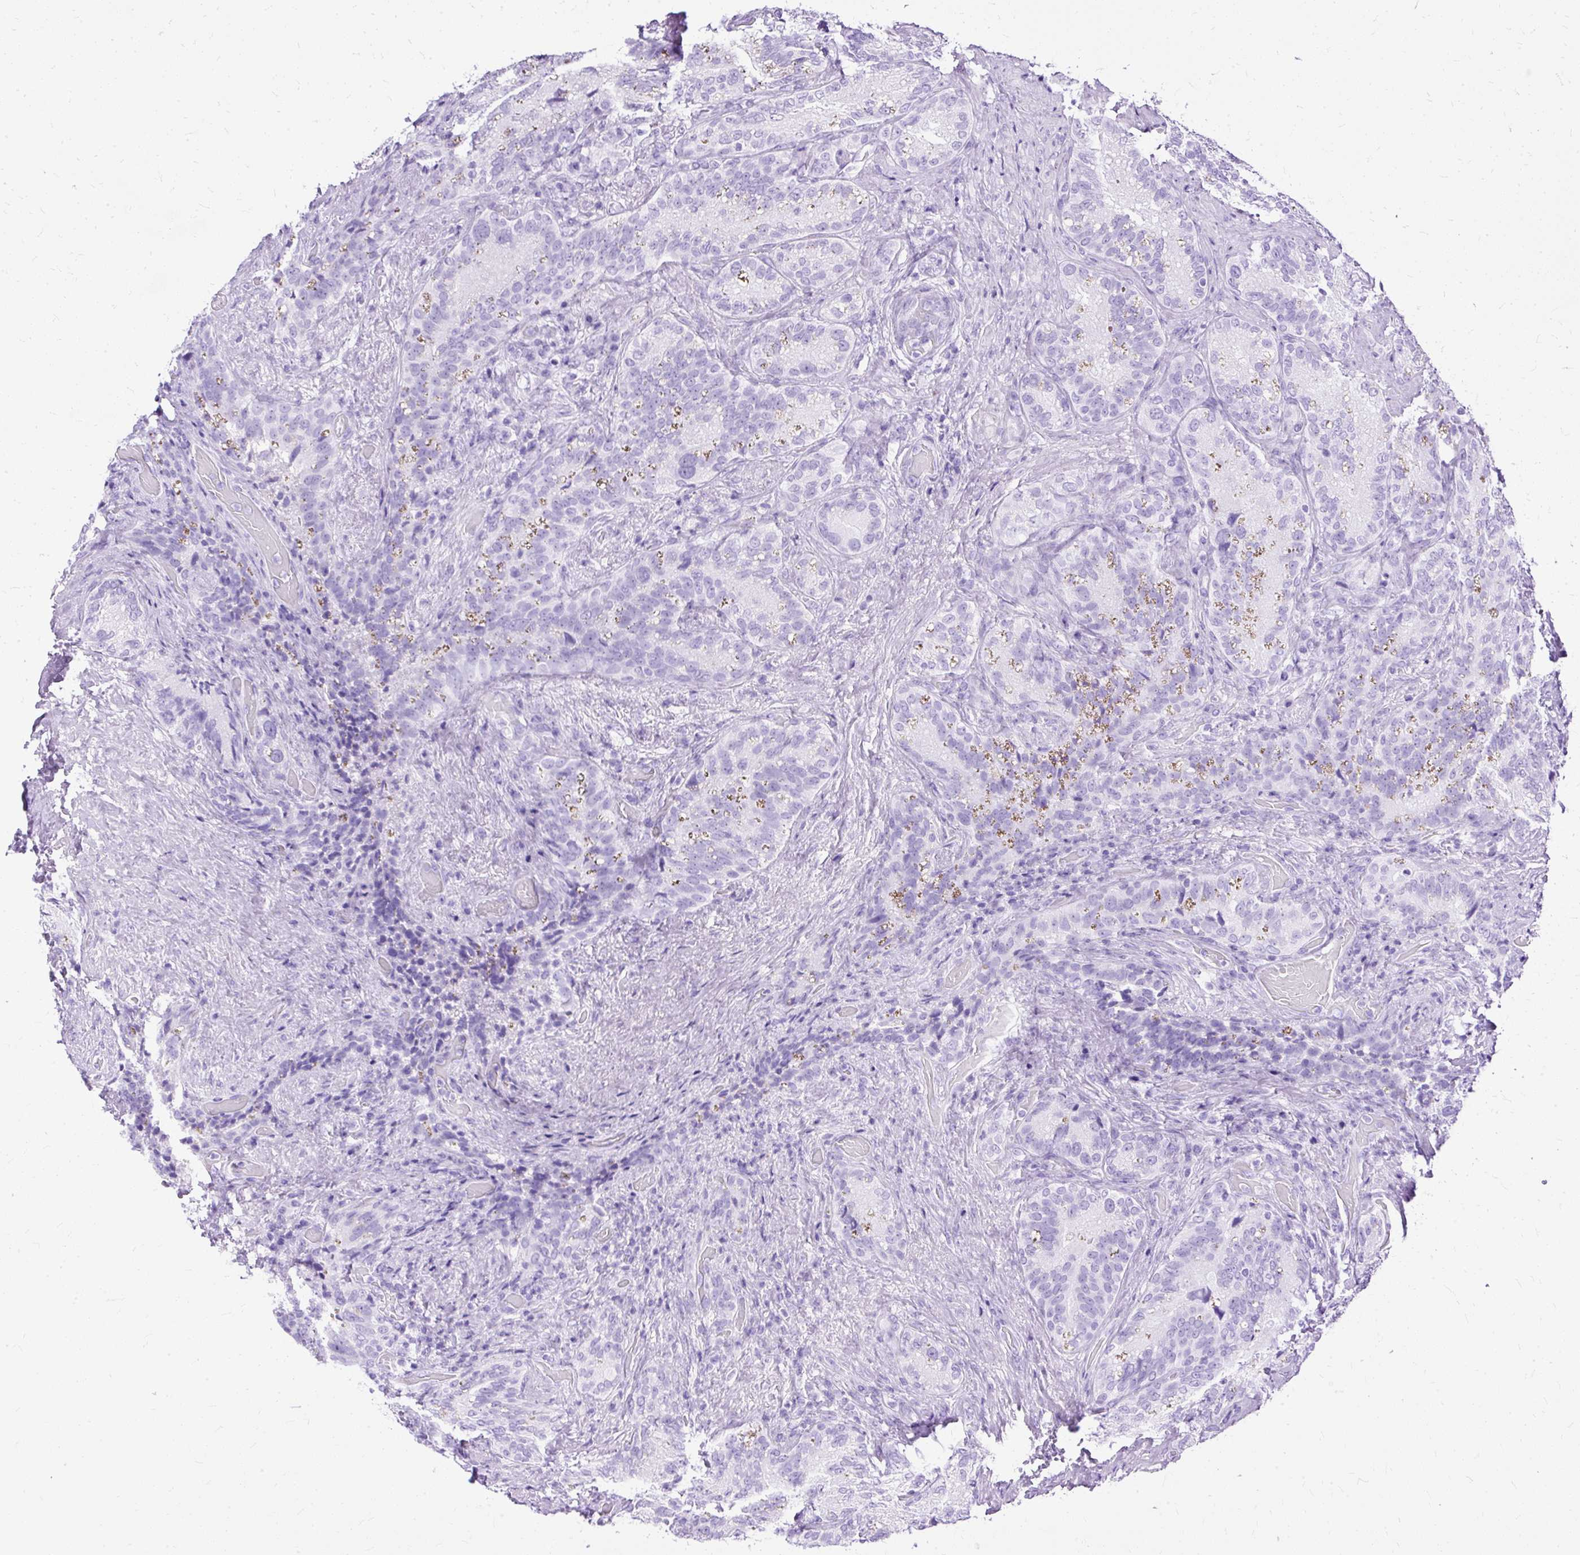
{"staining": {"intensity": "negative", "quantity": "none", "location": "none"}, "tissue": "seminal vesicle", "cell_type": "Glandular cells", "image_type": "normal", "snomed": [{"axis": "morphology", "description": "Normal tissue, NOS"}, {"axis": "topography", "description": "Seminal veicle"}], "caption": "A photomicrograph of seminal vesicle stained for a protein shows no brown staining in glandular cells. (IHC, brightfield microscopy, high magnification).", "gene": "SLC8A2", "patient": {"sex": "male", "age": 68}}